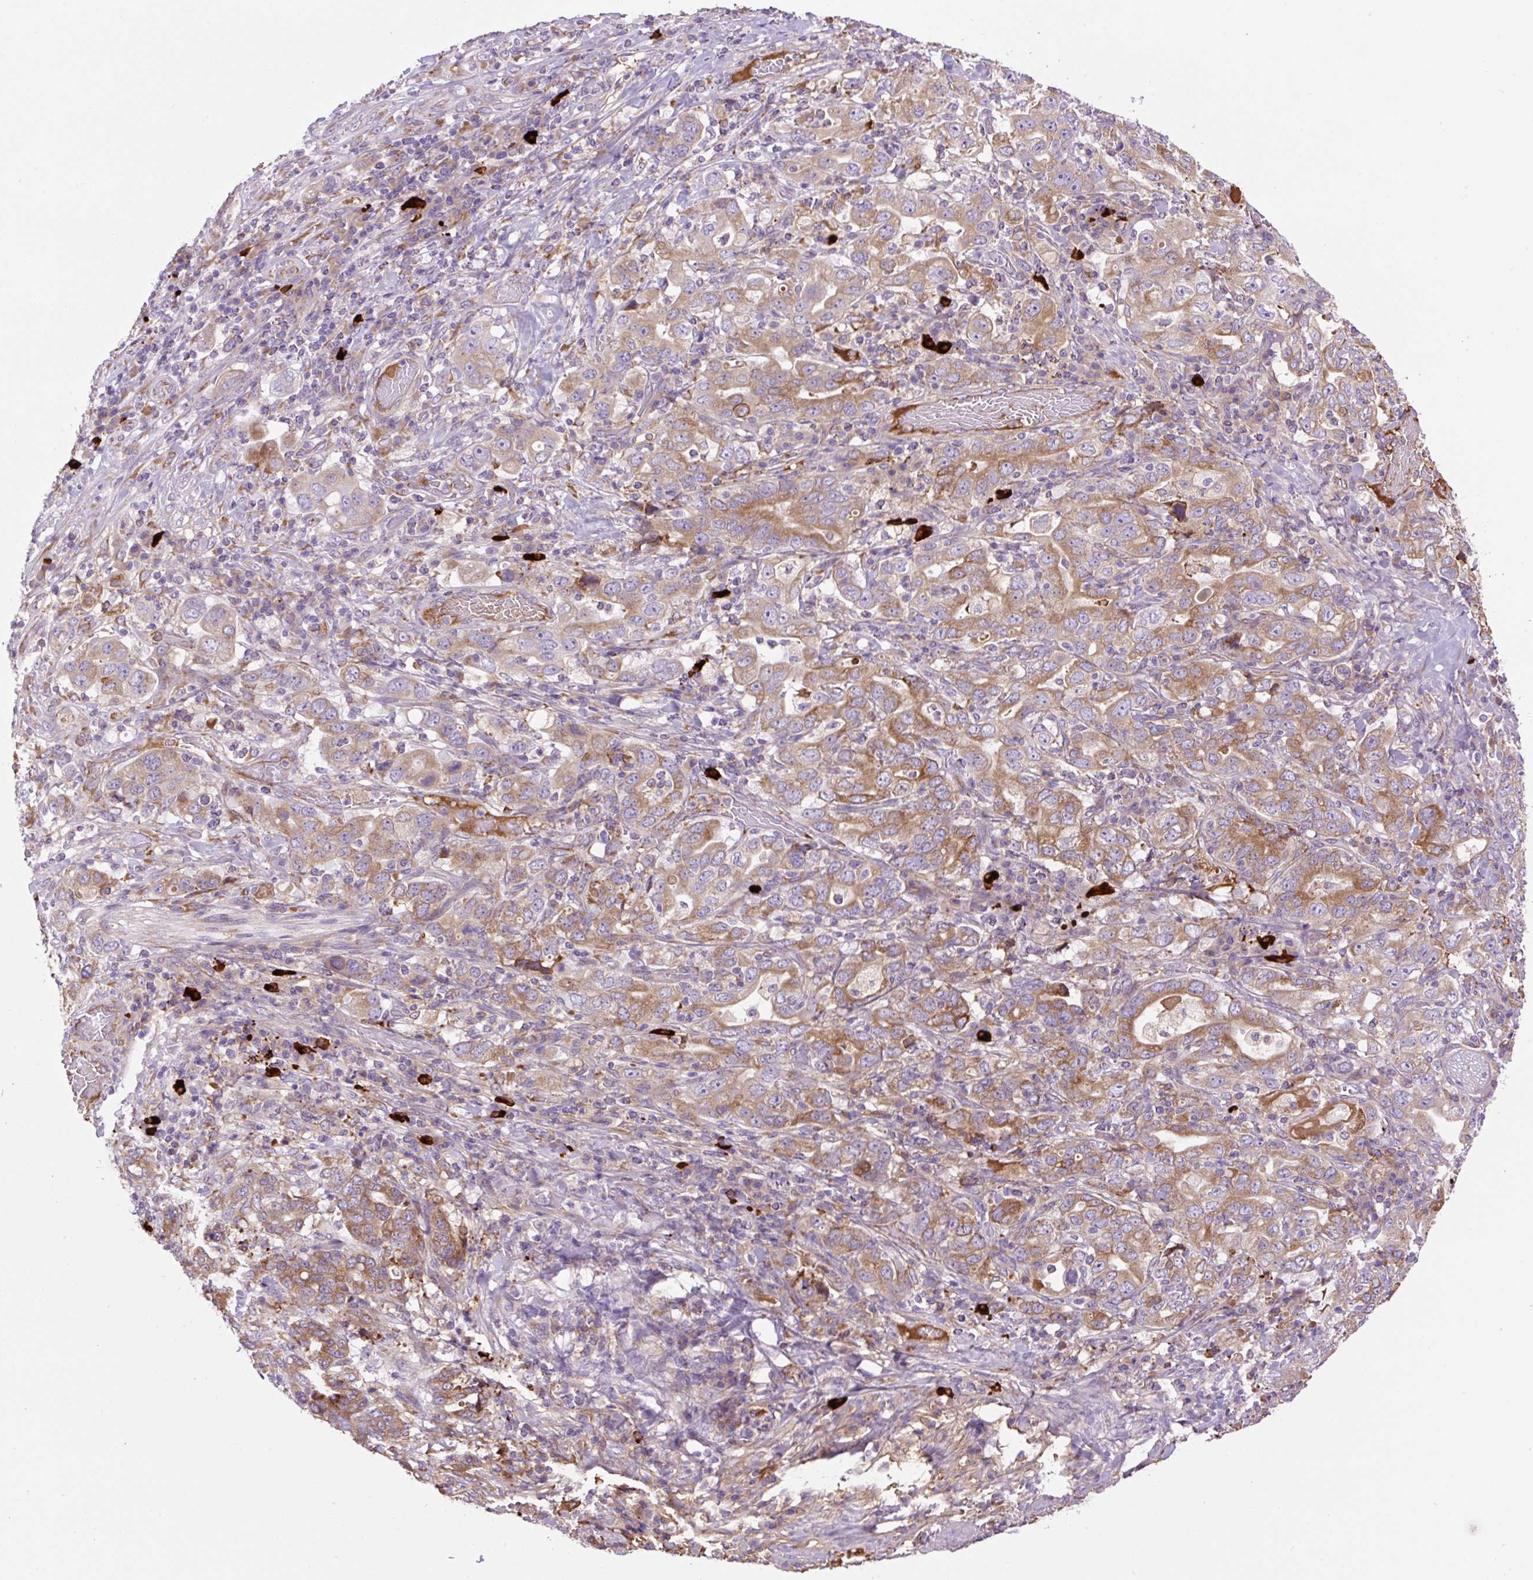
{"staining": {"intensity": "moderate", "quantity": ">75%", "location": "cytoplasmic/membranous"}, "tissue": "stomach cancer", "cell_type": "Tumor cells", "image_type": "cancer", "snomed": [{"axis": "morphology", "description": "Adenocarcinoma, NOS"}, {"axis": "topography", "description": "Stomach, upper"}, {"axis": "topography", "description": "Stomach"}], "caption": "The histopathology image demonstrates immunohistochemical staining of stomach cancer. There is moderate cytoplasmic/membranous staining is seen in about >75% of tumor cells. The protein is shown in brown color, while the nuclei are stained blue.", "gene": "POFUT1", "patient": {"sex": "male", "age": 62}}